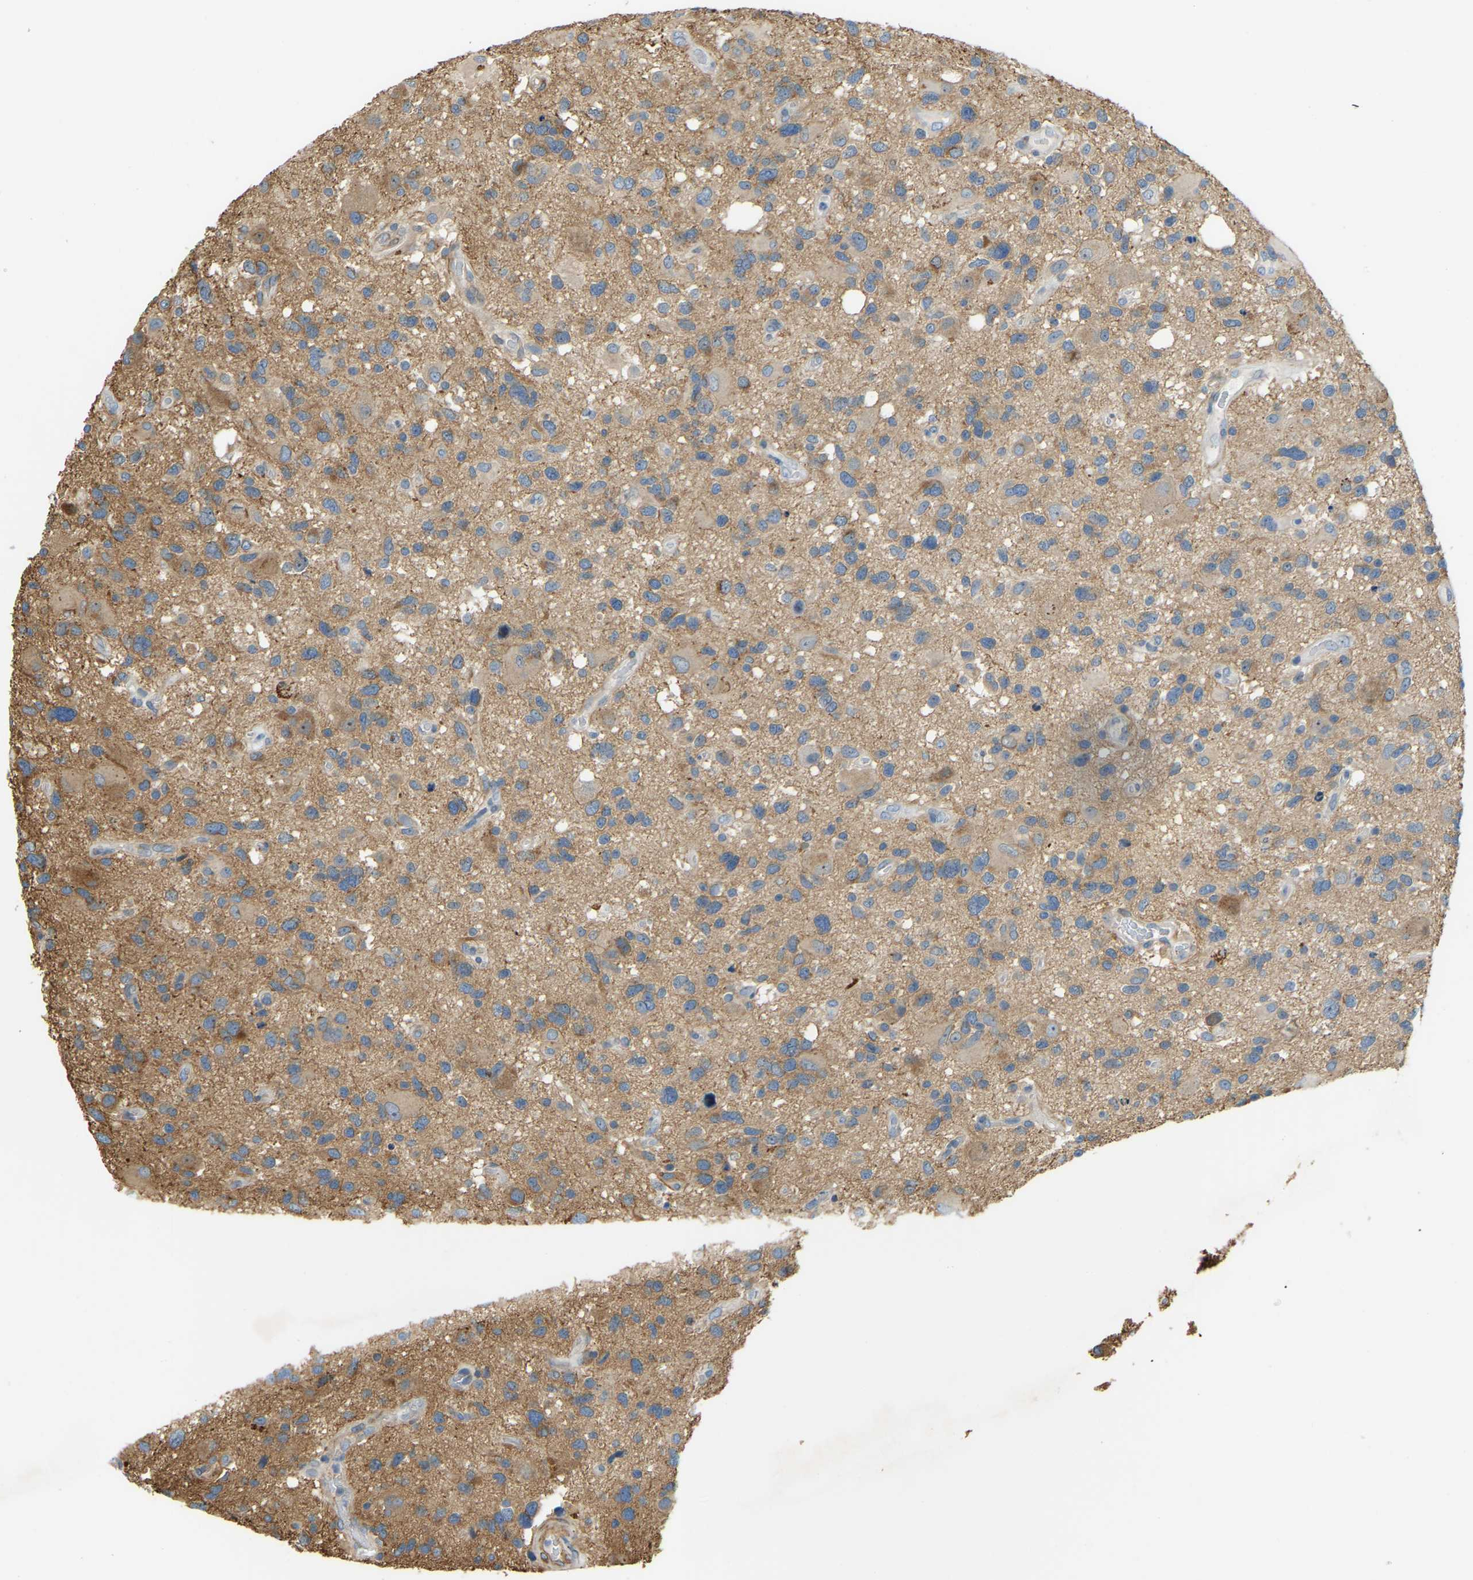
{"staining": {"intensity": "moderate", "quantity": "<25%", "location": "cytoplasmic/membranous"}, "tissue": "glioma", "cell_type": "Tumor cells", "image_type": "cancer", "snomed": [{"axis": "morphology", "description": "Glioma, malignant, High grade"}, {"axis": "topography", "description": "Brain"}], "caption": "The photomicrograph shows staining of high-grade glioma (malignant), revealing moderate cytoplasmic/membranous protein expression (brown color) within tumor cells. The staining is performed using DAB brown chromogen to label protein expression. The nuclei are counter-stained blue using hematoxylin.", "gene": "NME8", "patient": {"sex": "male", "age": 33}}